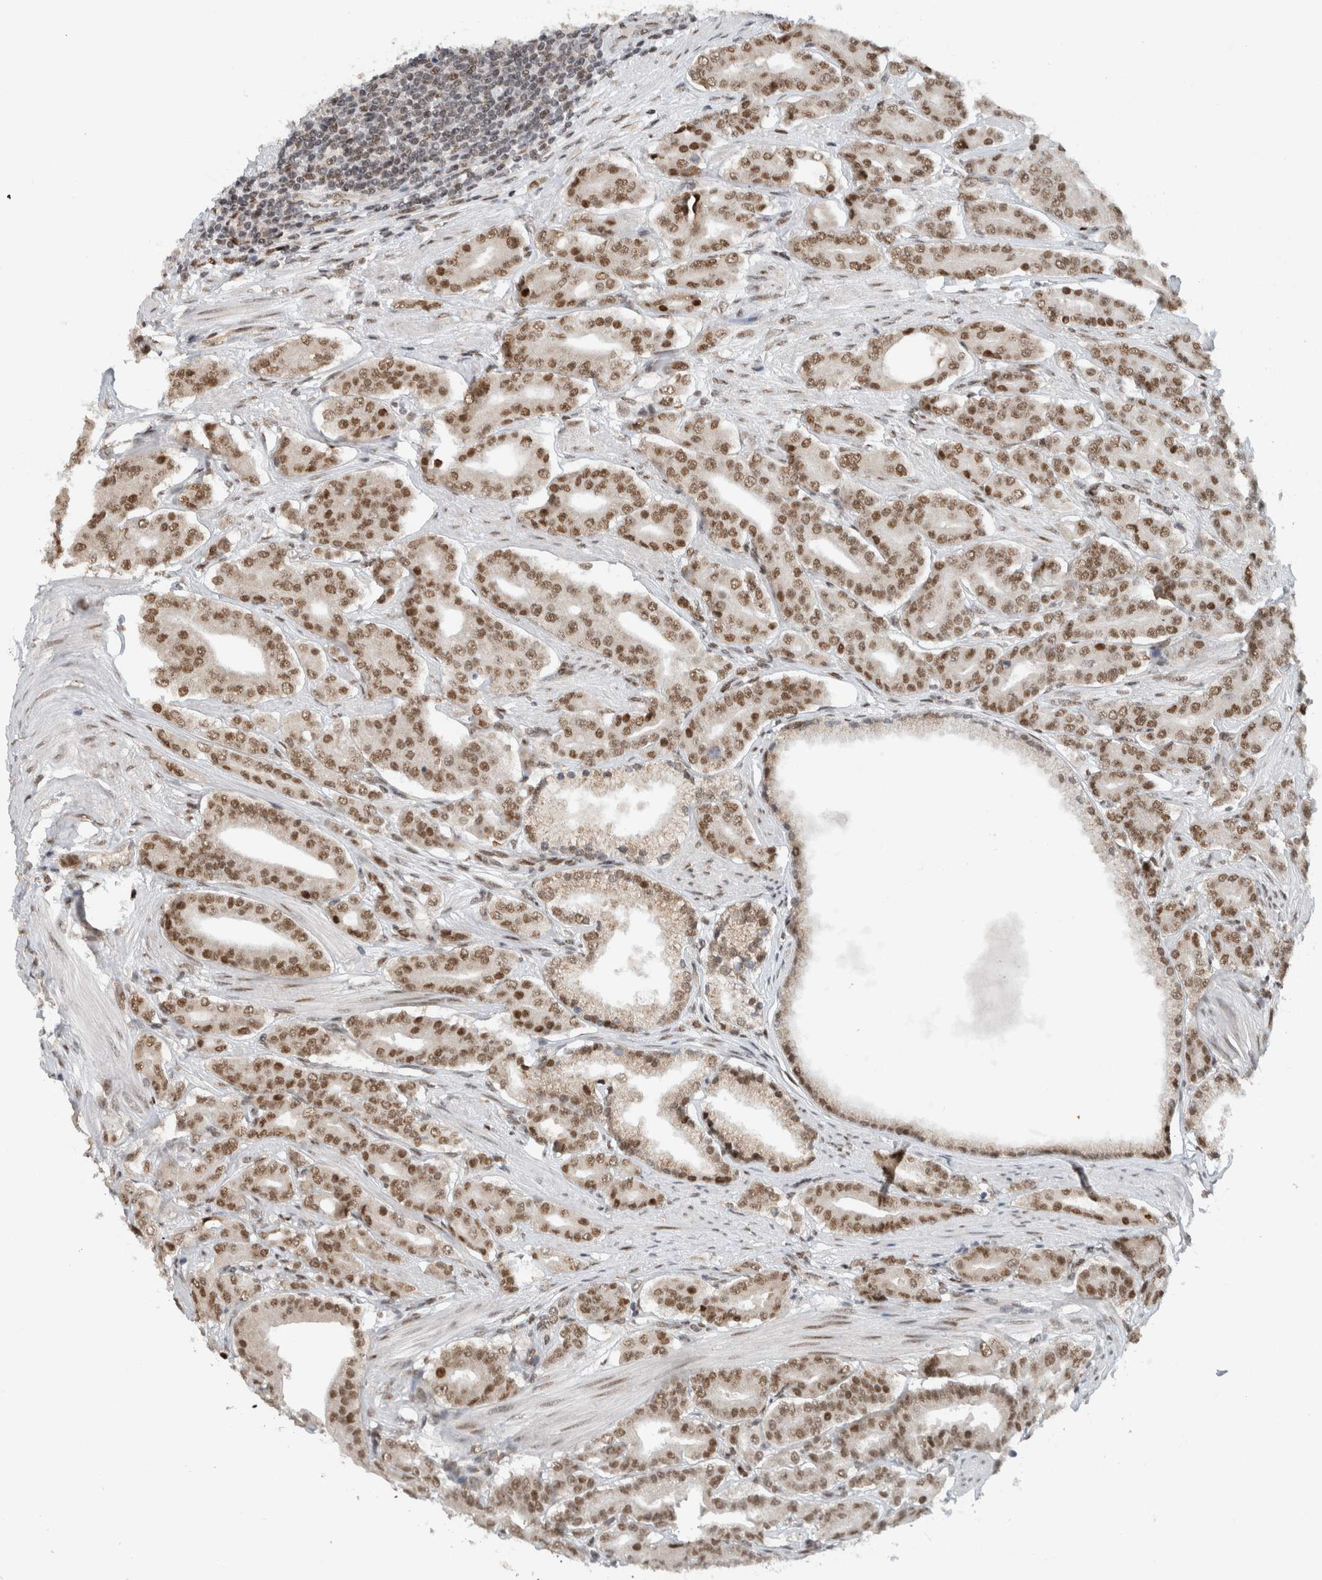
{"staining": {"intensity": "moderate", "quantity": ">75%", "location": "nuclear"}, "tissue": "prostate cancer", "cell_type": "Tumor cells", "image_type": "cancer", "snomed": [{"axis": "morphology", "description": "Adenocarcinoma, High grade"}, {"axis": "topography", "description": "Prostate"}], "caption": "High-magnification brightfield microscopy of prostate high-grade adenocarcinoma stained with DAB (brown) and counterstained with hematoxylin (blue). tumor cells exhibit moderate nuclear positivity is identified in approximately>75% of cells.", "gene": "HNRNPR", "patient": {"sex": "male", "age": 71}}